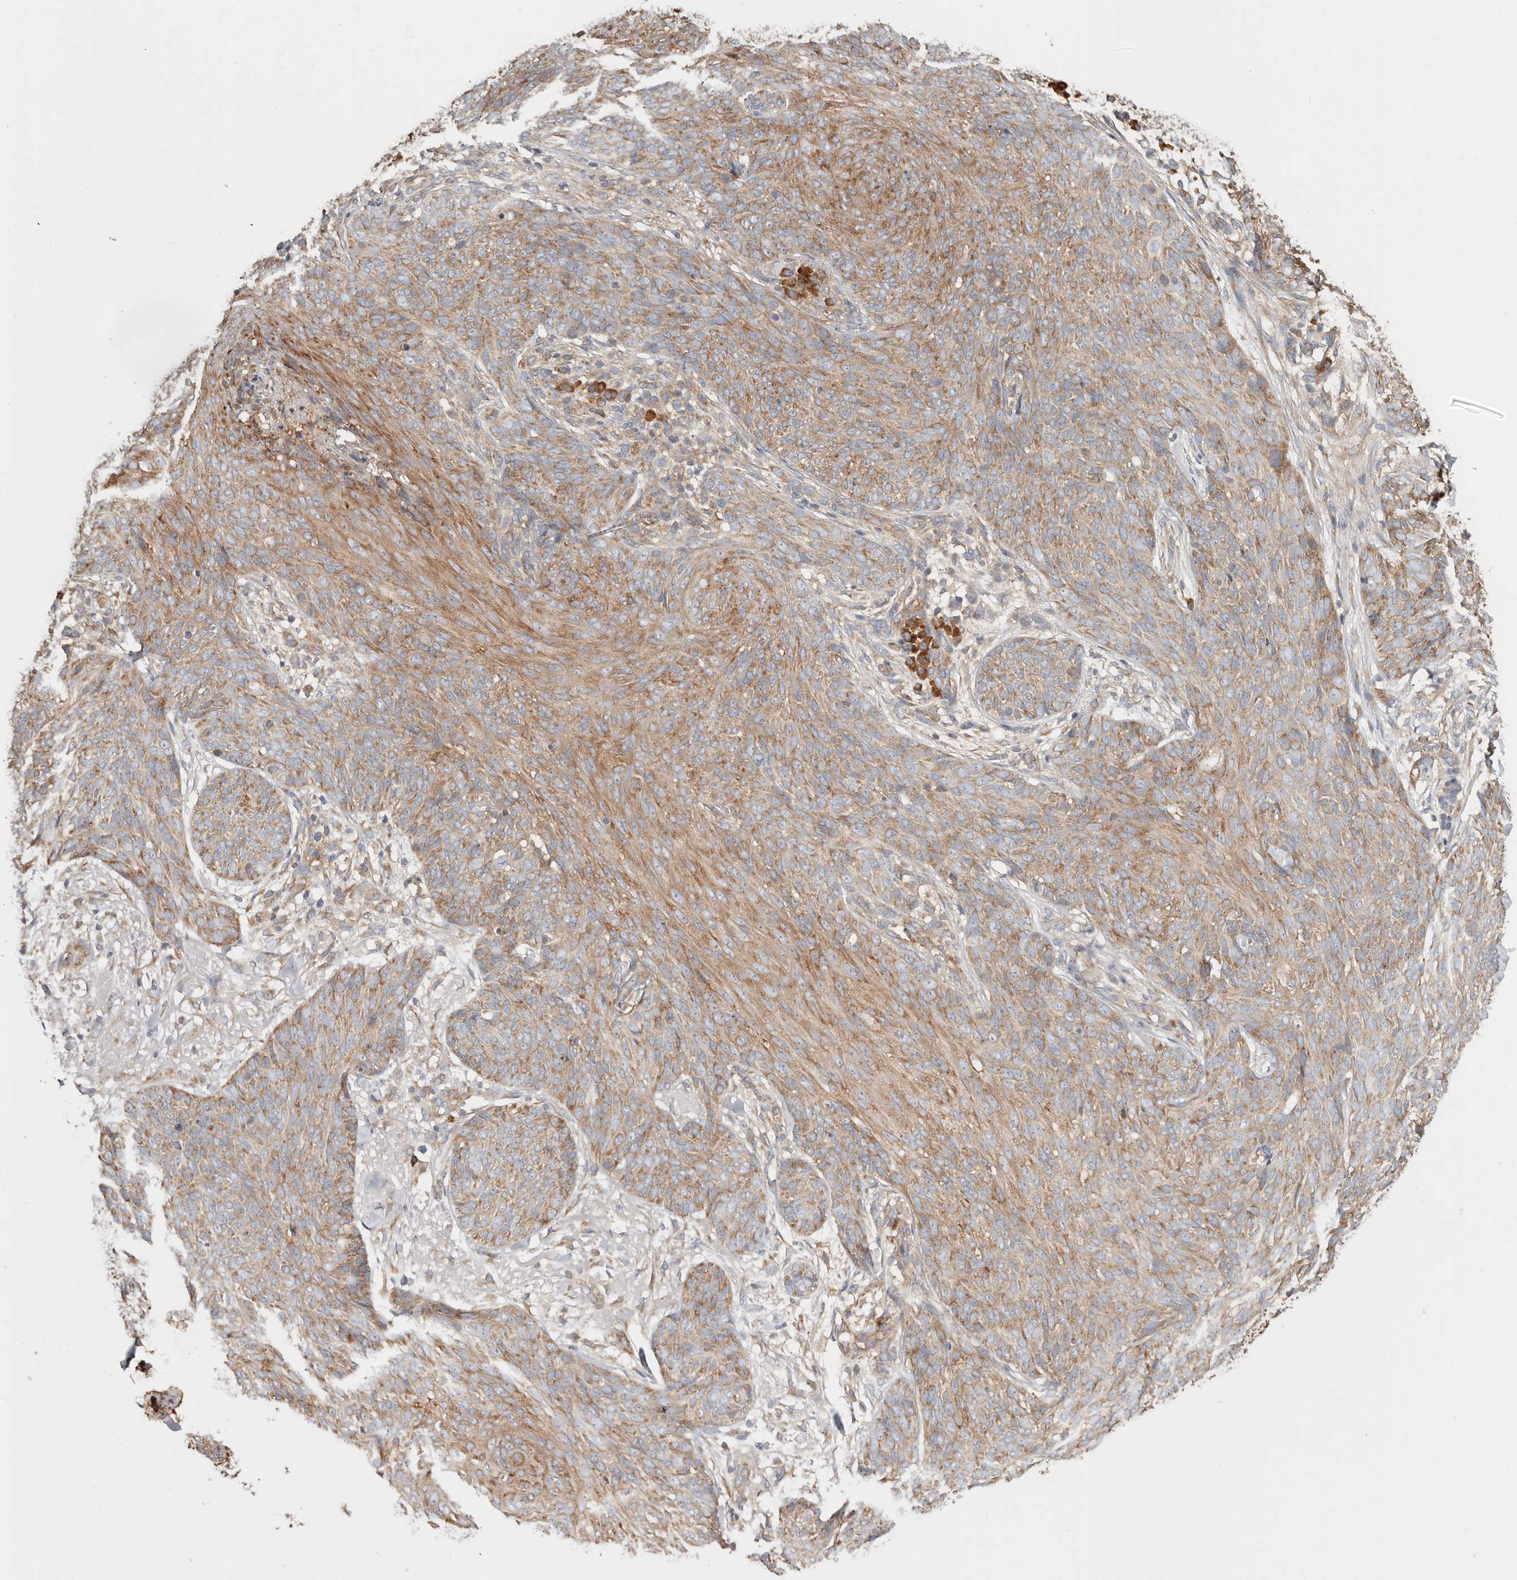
{"staining": {"intensity": "moderate", "quantity": ">75%", "location": "cytoplasmic/membranous"}, "tissue": "skin cancer", "cell_type": "Tumor cells", "image_type": "cancer", "snomed": [{"axis": "morphology", "description": "Basal cell carcinoma"}, {"axis": "topography", "description": "Skin"}], "caption": "This histopathology image reveals immunohistochemistry (IHC) staining of human basal cell carcinoma (skin), with medium moderate cytoplasmic/membranous staining in about >75% of tumor cells.", "gene": "EPRS1", "patient": {"sex": "male", "age": 85}}